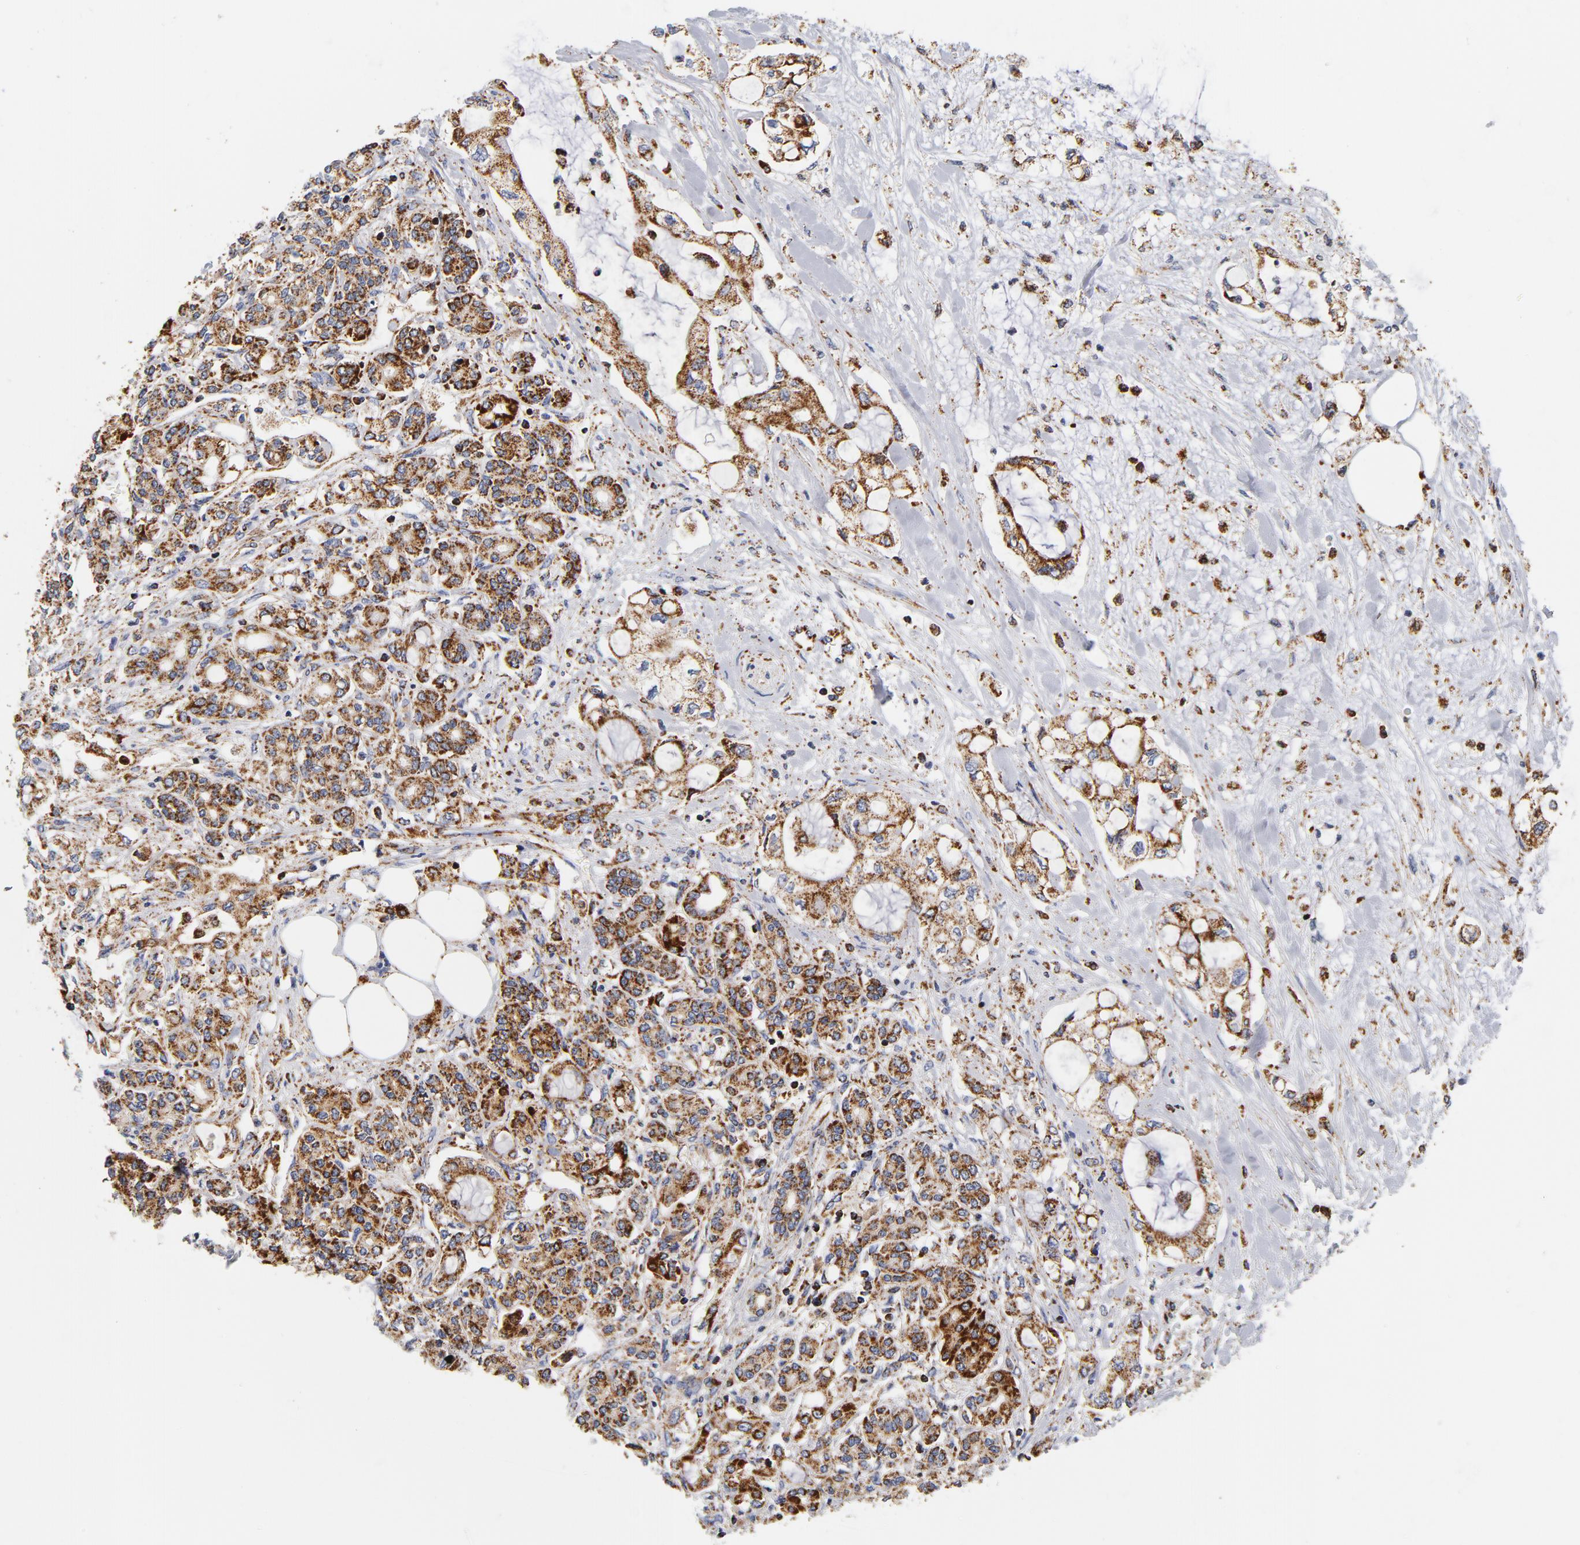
{"staining": {"intensity": "strong", "quantity": ">75%", "location": "cytoplasmic/membranous"}, "tissue": "pancreatic cancer", "cell_type": "Tumor cells", "image_type": "cancer", "snomed": [{"axis": "morphology", "description": "Adenocarcinoma, NOS"}, {"axis": "topography", "description": "Pancreas"}], "caption": "Tumor cells exhibit strong cytoplasmic/membranous positivity in approximately >75% of cells in pancreatic cancer.", "gene": "ECHS1", "patient": {"sex": "female", "age": 70}}